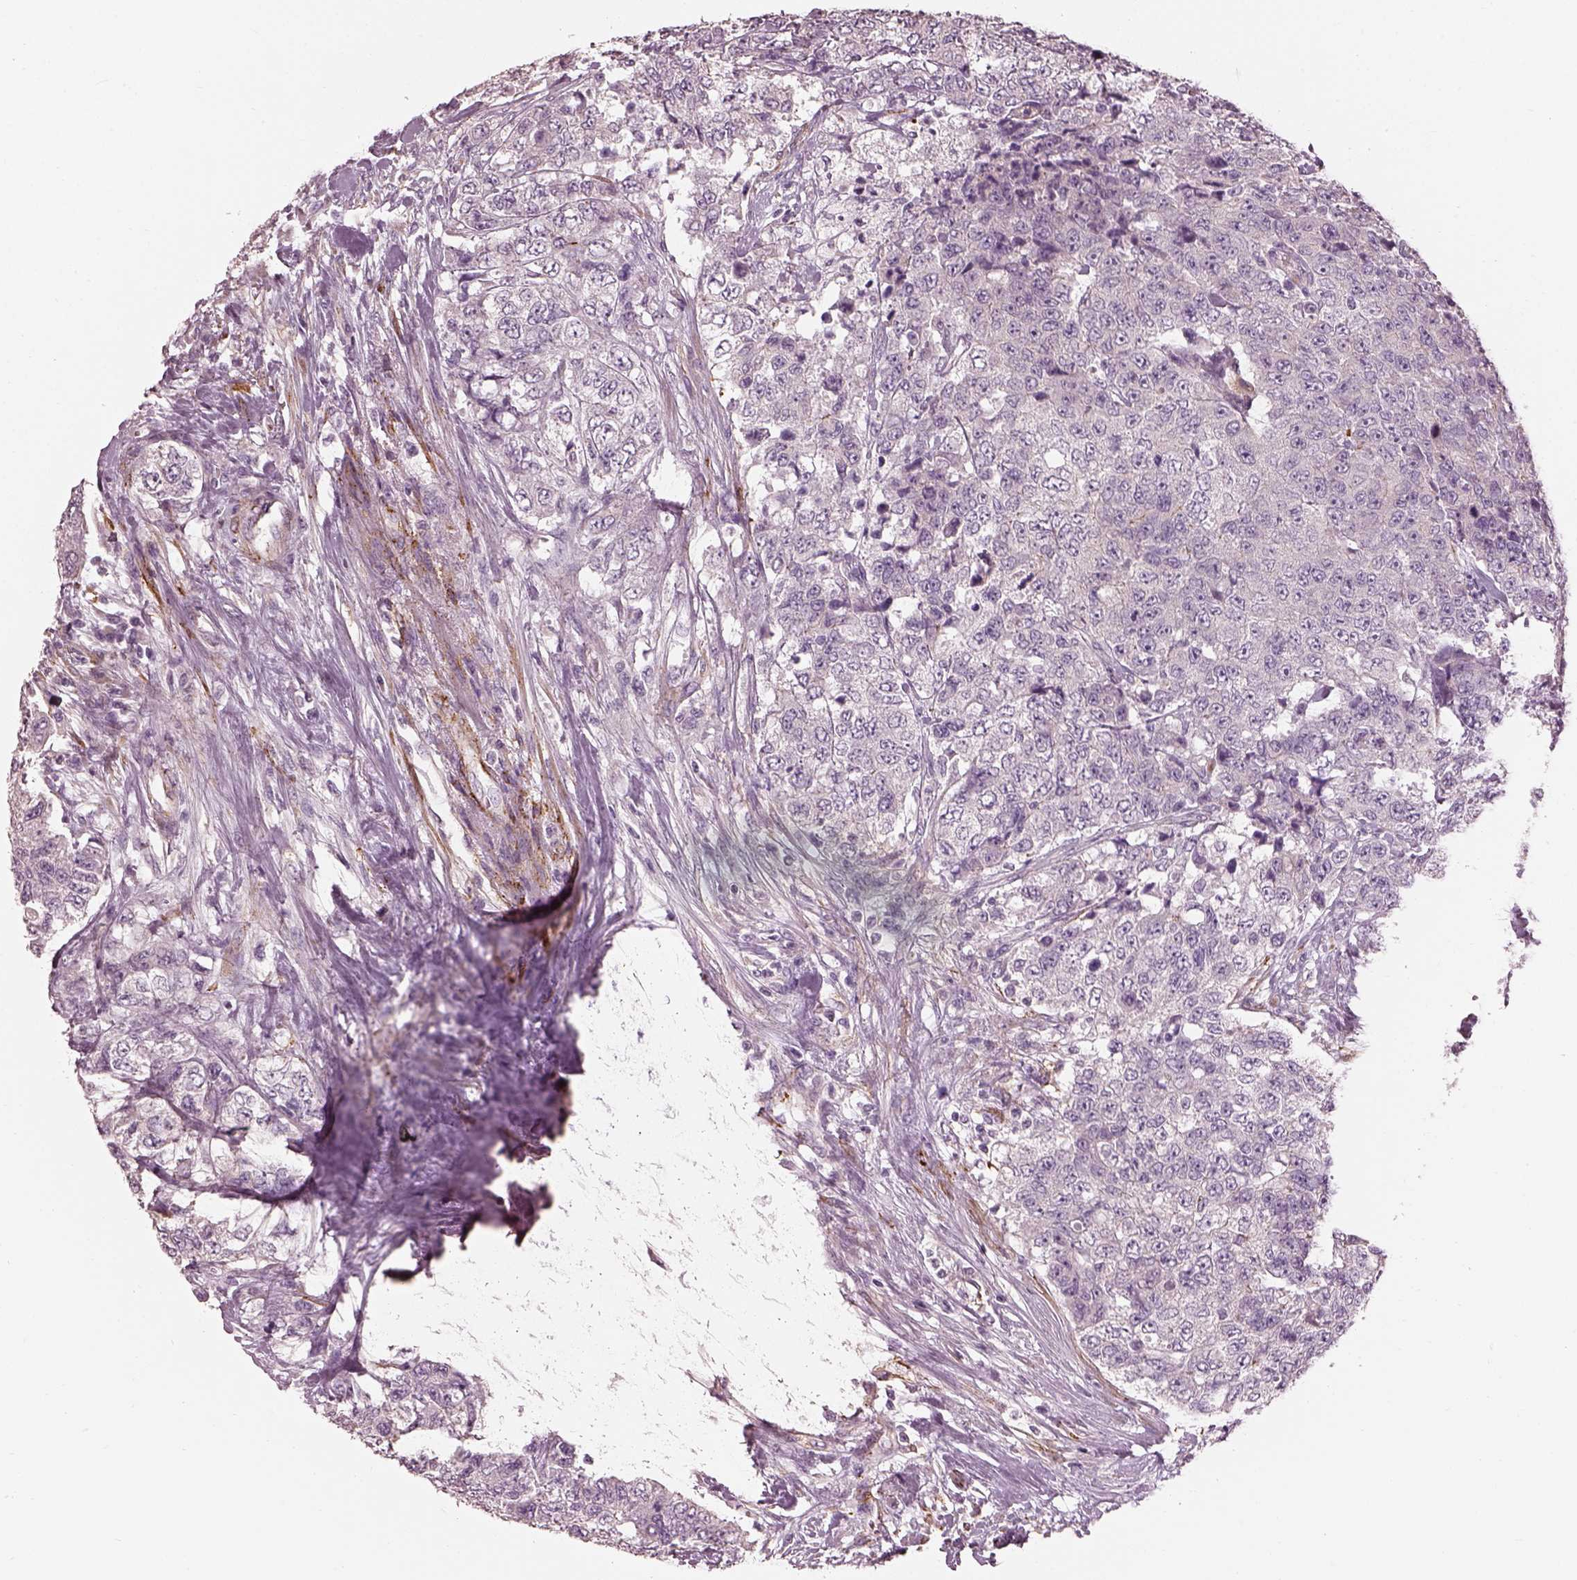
{"staining": {"intensity": "negative", "quantity": "none", "location": "none"}, "tissue": "urothelial cancer", "cell_type": "Tumor cells", "image_type": "cancer", "snomed": [{"axis": "morphology", "description": "Urothelial carcinoma, High grade"}, {"axis": "topography", "description": "Urinary bladder"}], "caption": "Tumor cells show no significant expression in urothelial cancer. (Brightfield microscopy of DAB immunohistochemistry at high magnification).", "gene": "PRKCZ", "patient": {"sex": "female", "age": 78}}